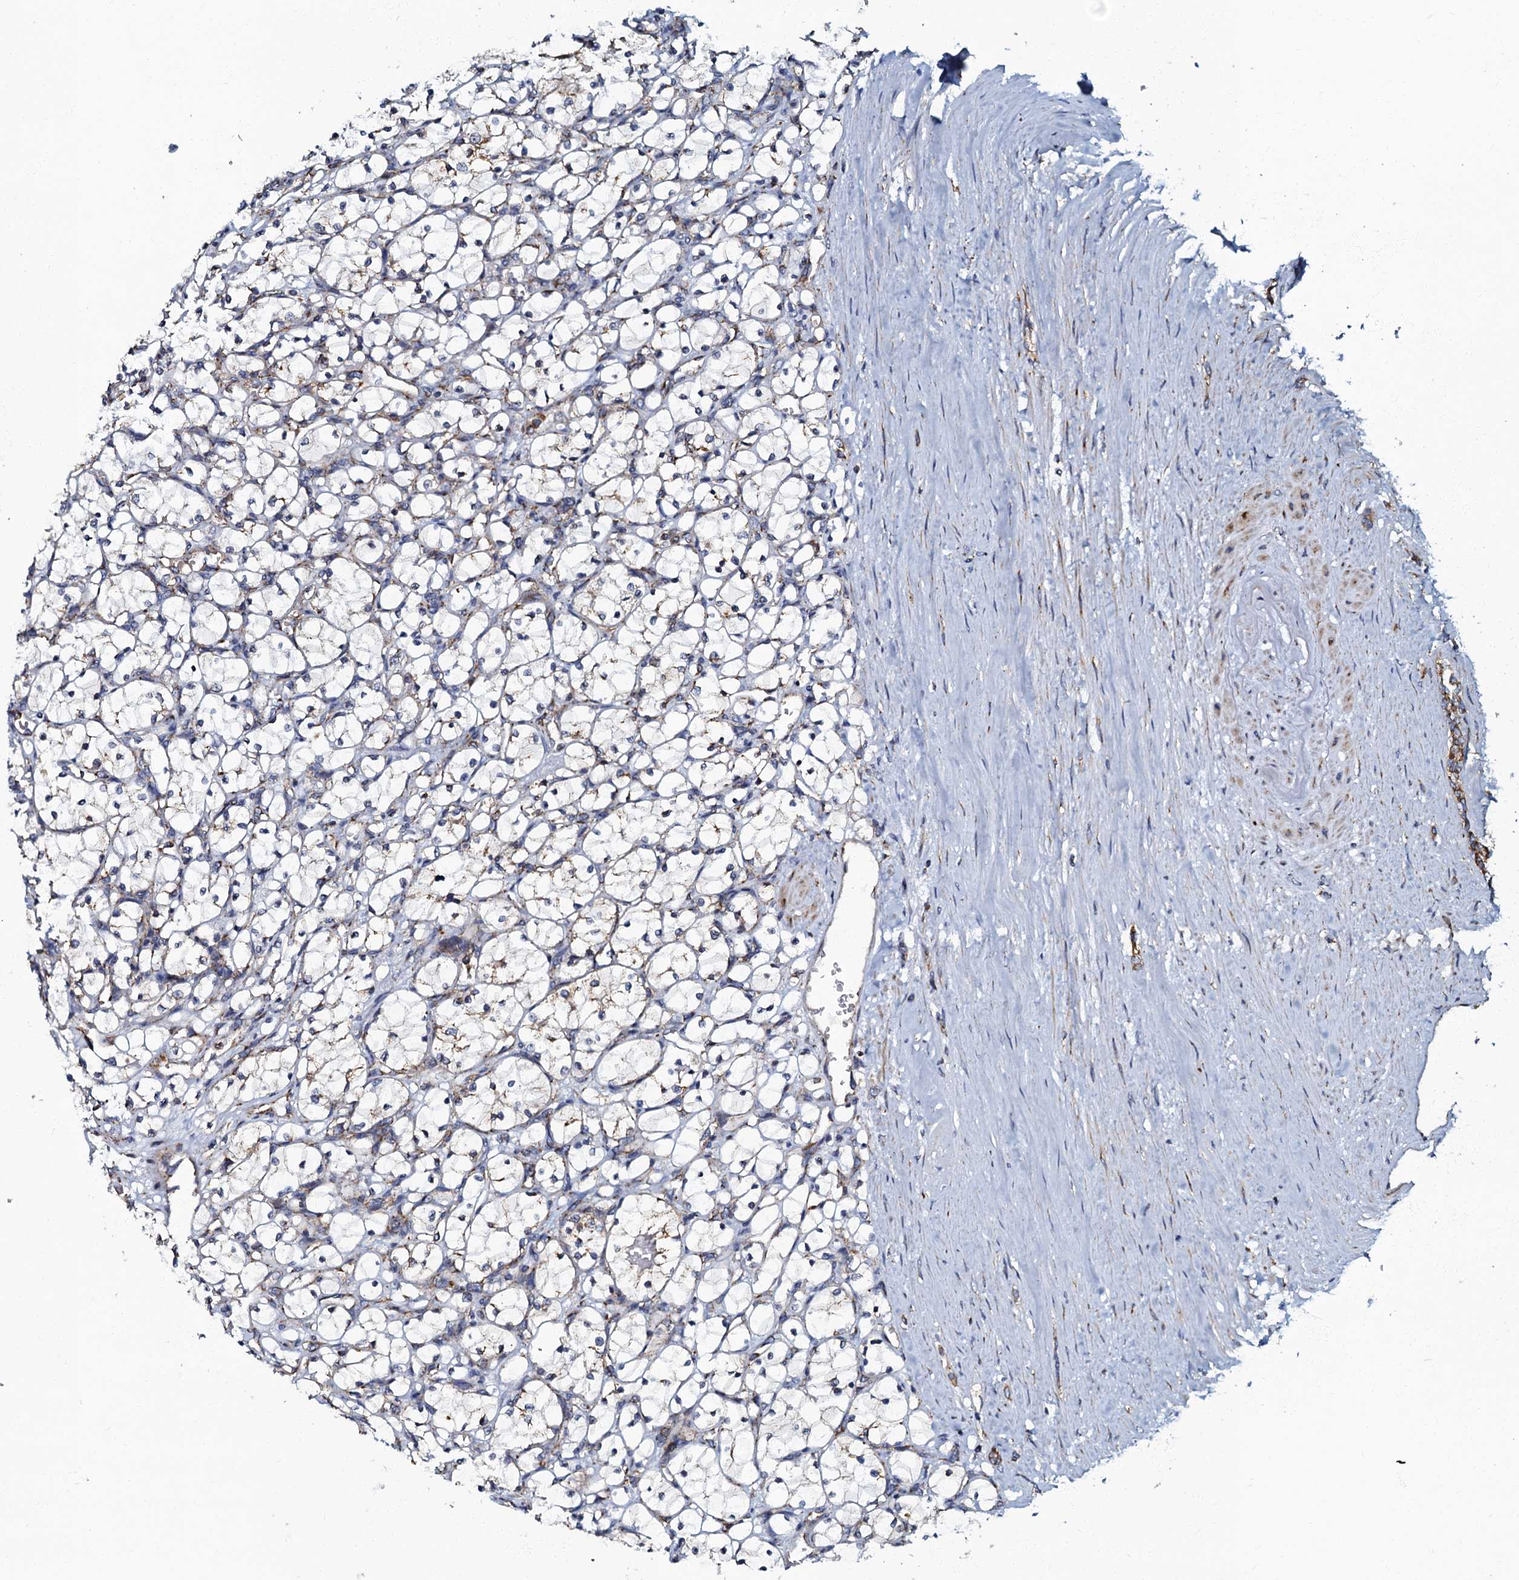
{"staining": {"intensity": "weak", "quantity": "<25%", "location": "cytoplasmic/membranous"}, "tissue": "renal cancer", "cell_type": "Tumor cells", "image_type": "cancer", "snomed": [{"axis": "morphology", "description": "Adenocarcinoma, NOS"}, {"axis": "topography", "description": "Kidney"}], "caption": "Tumor cells show no significant expression in renal cancer (adenocarcinoma).", "gene": "NDUFA12", "patient": {"sex": "female", "age": 69}}